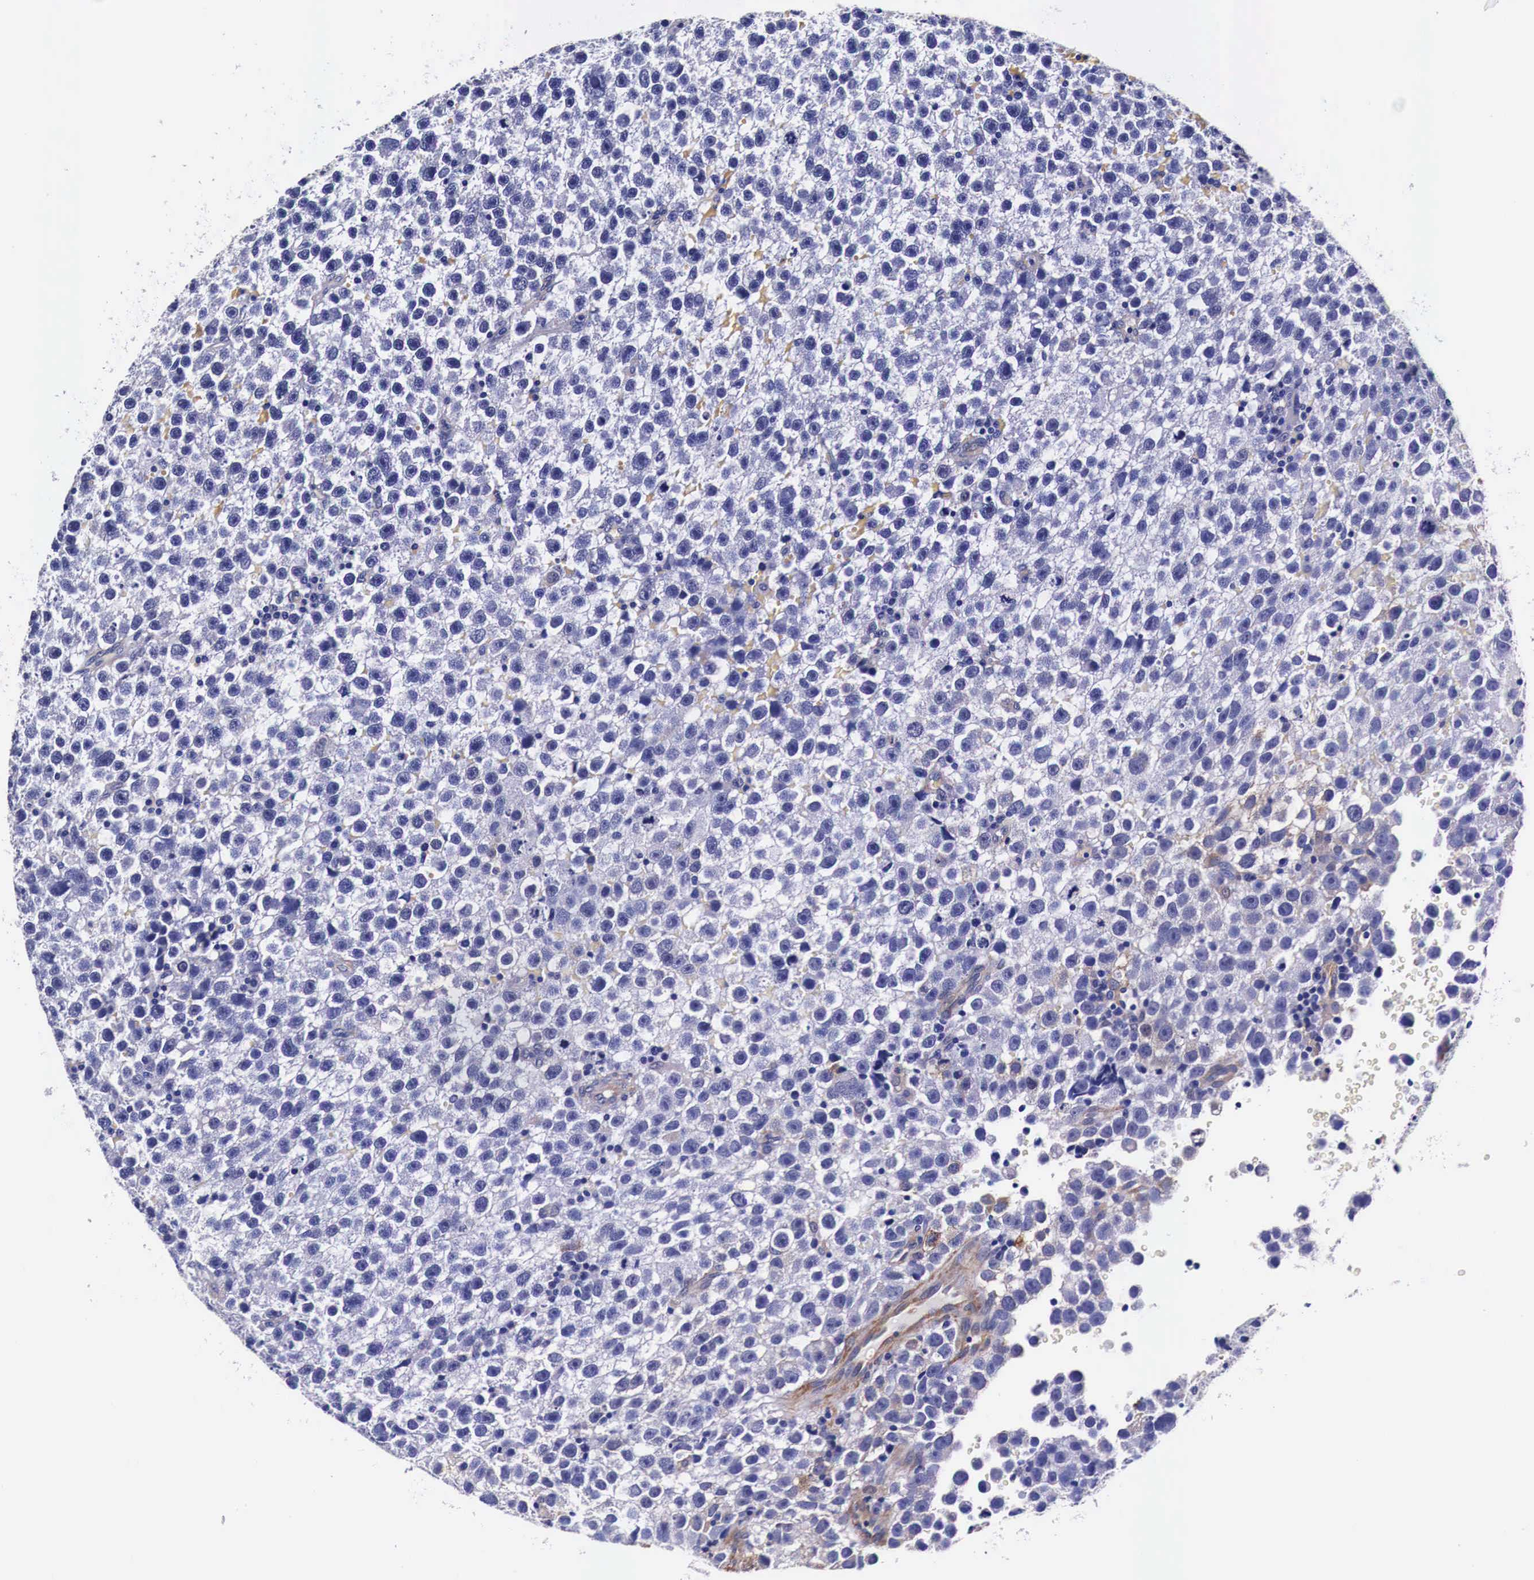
{"staining": {"intensity": "negative", "quantity": "none", "location": "none"}, "tissue": "testis cancer", "cell_type": "Tumor cells", "image_type": "cancer", "snomed": [{"axis": "morphology", "description": "Seminoma, NOS"}, {"axis": "topography", "description": "Testis"}], "caption": "Protein analysis of testis seminoma shows no significant expression in tumor cells.", "gene": "HSPB1", "patient": {"sex": "male", "age": 33}}